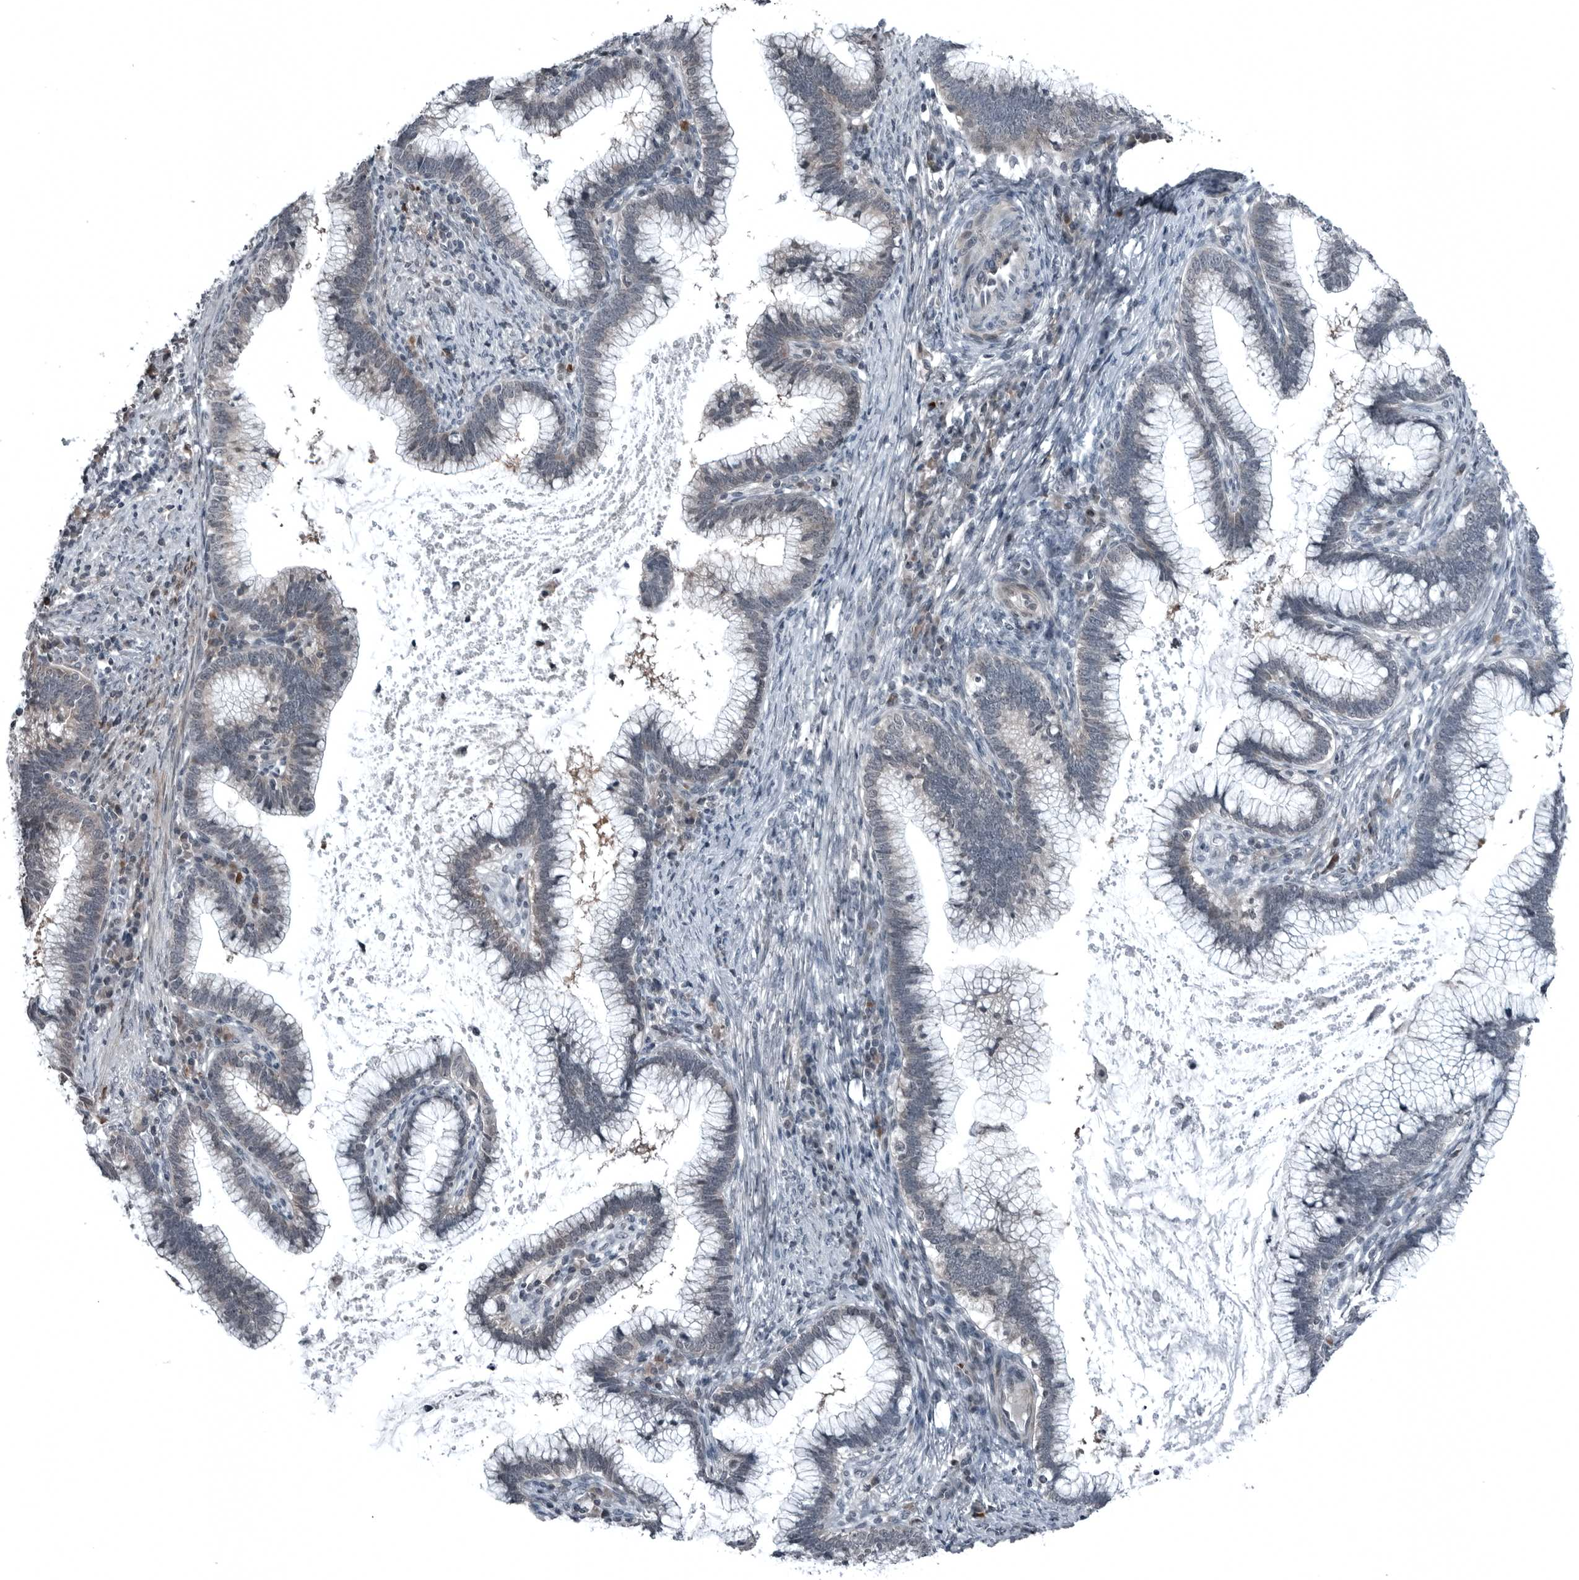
{"staining": {"intensity": "negative", "quantity": "none", "location": "none"}, "tissue": "cervical cancer", "cell_type": "Tumor cells", "image_type": "cancer", "snomed": [{"axis": "morphology", "description": "Adenocarcinoma, NOS"}, {"axis": "topography", "description": "Cervix"}], "caption": "IHC image of cervical cancer stained for a protein (brown), which exhibits no expression in tumor cells.", "gene": "GAK", "patient": {"sex": "female", "age": 36}}